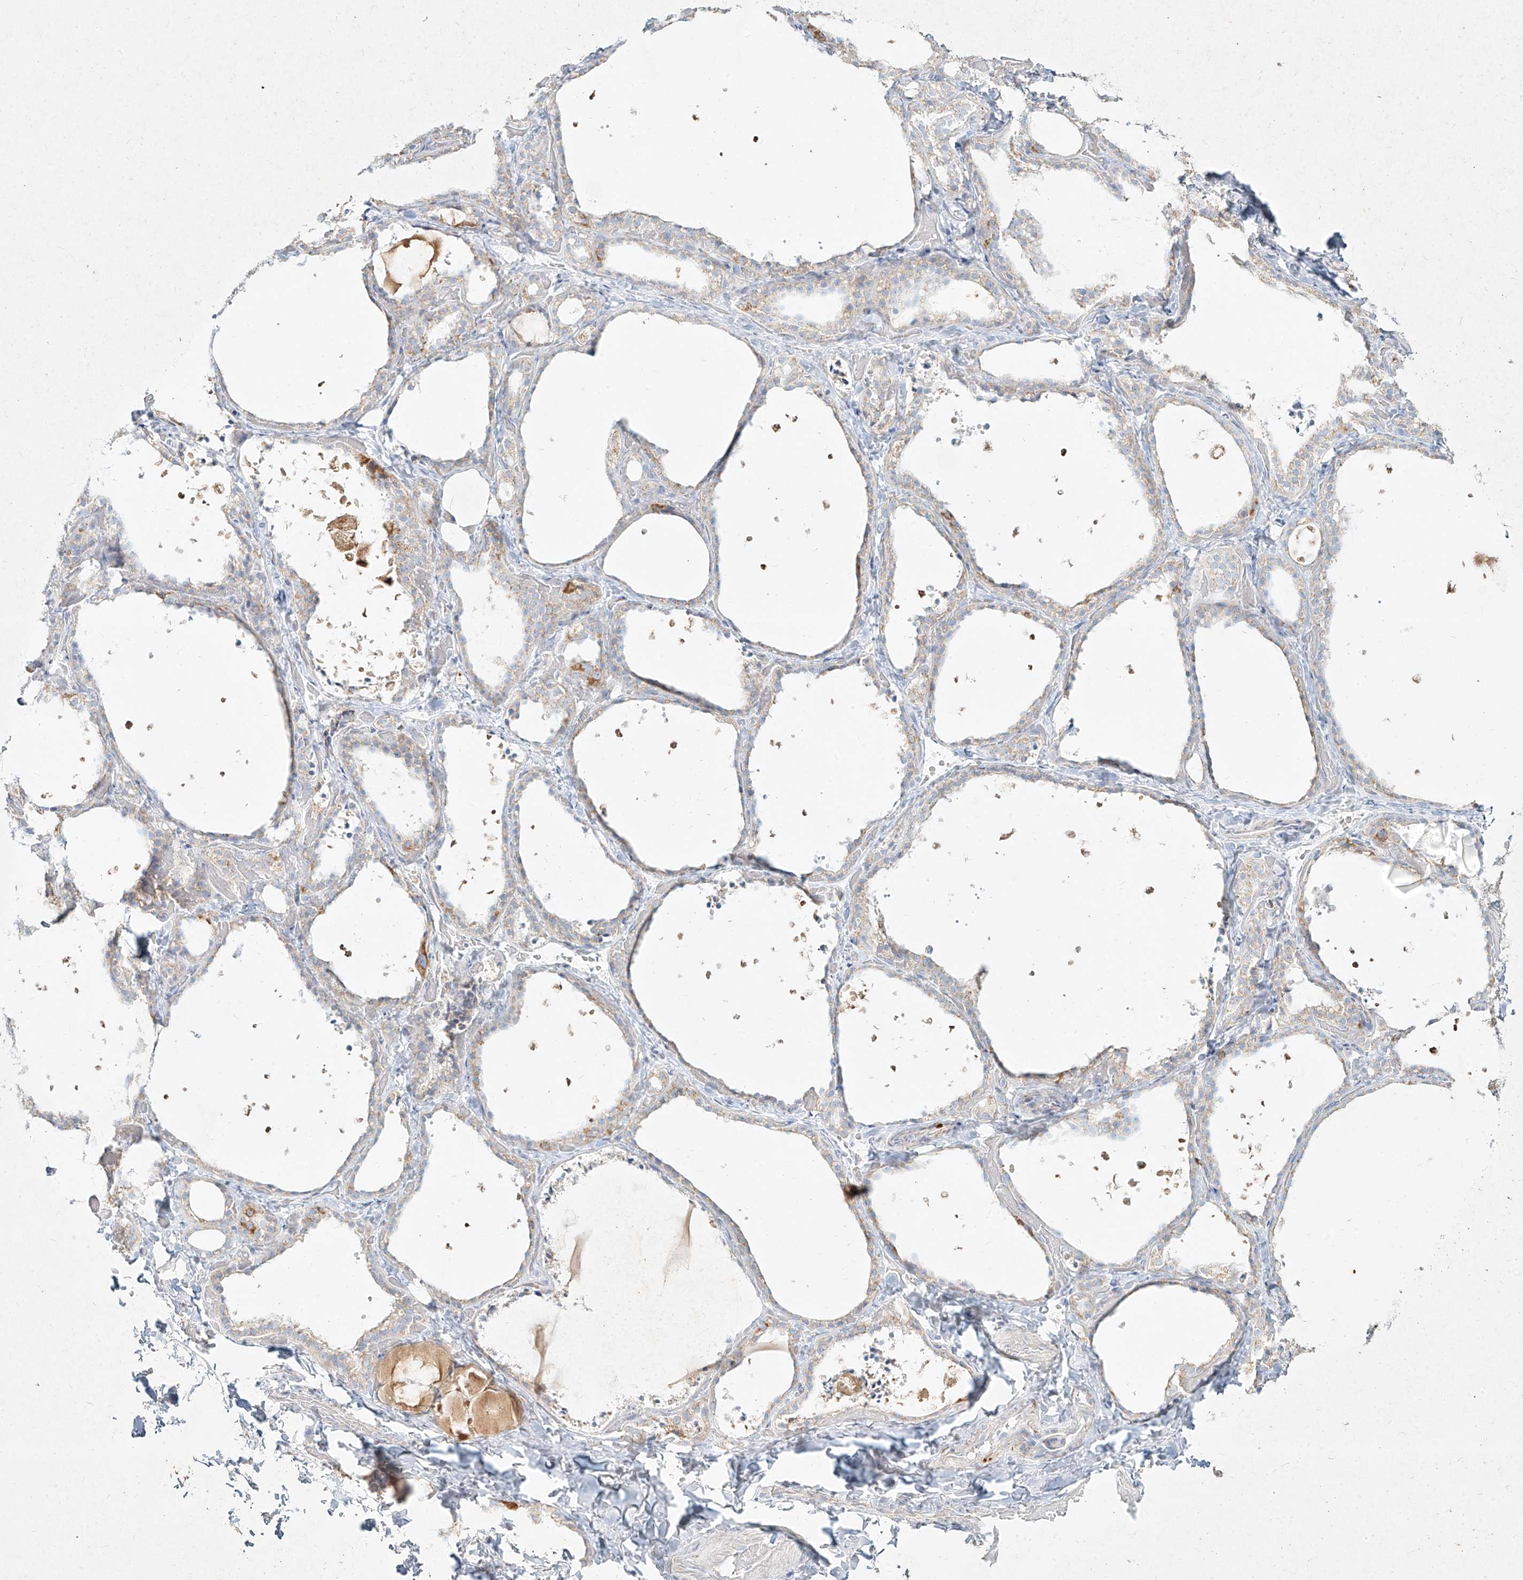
{"staining": {"intensity": "weak", "quantity": "25%-75%", "location": "cytoplasmic/membranous"}, "tissue": "thyroid gland", "cell_type": "Glandular cells", "image_type": "normal", "snomed": [{"axis": "morphology", "description": "Normal tissue, NOS"}, {"axis": "topography", "description": "Thyroid gland"}], "caption": "Thyroid gland stained with DAB immunohistochemistry (IHC) shows low levels of weak cytoplasmic/membranous staining in about 25%-75% of glandular cells.", "gene": "MTX2", "patient": {"sex": "female", "age": 44}}